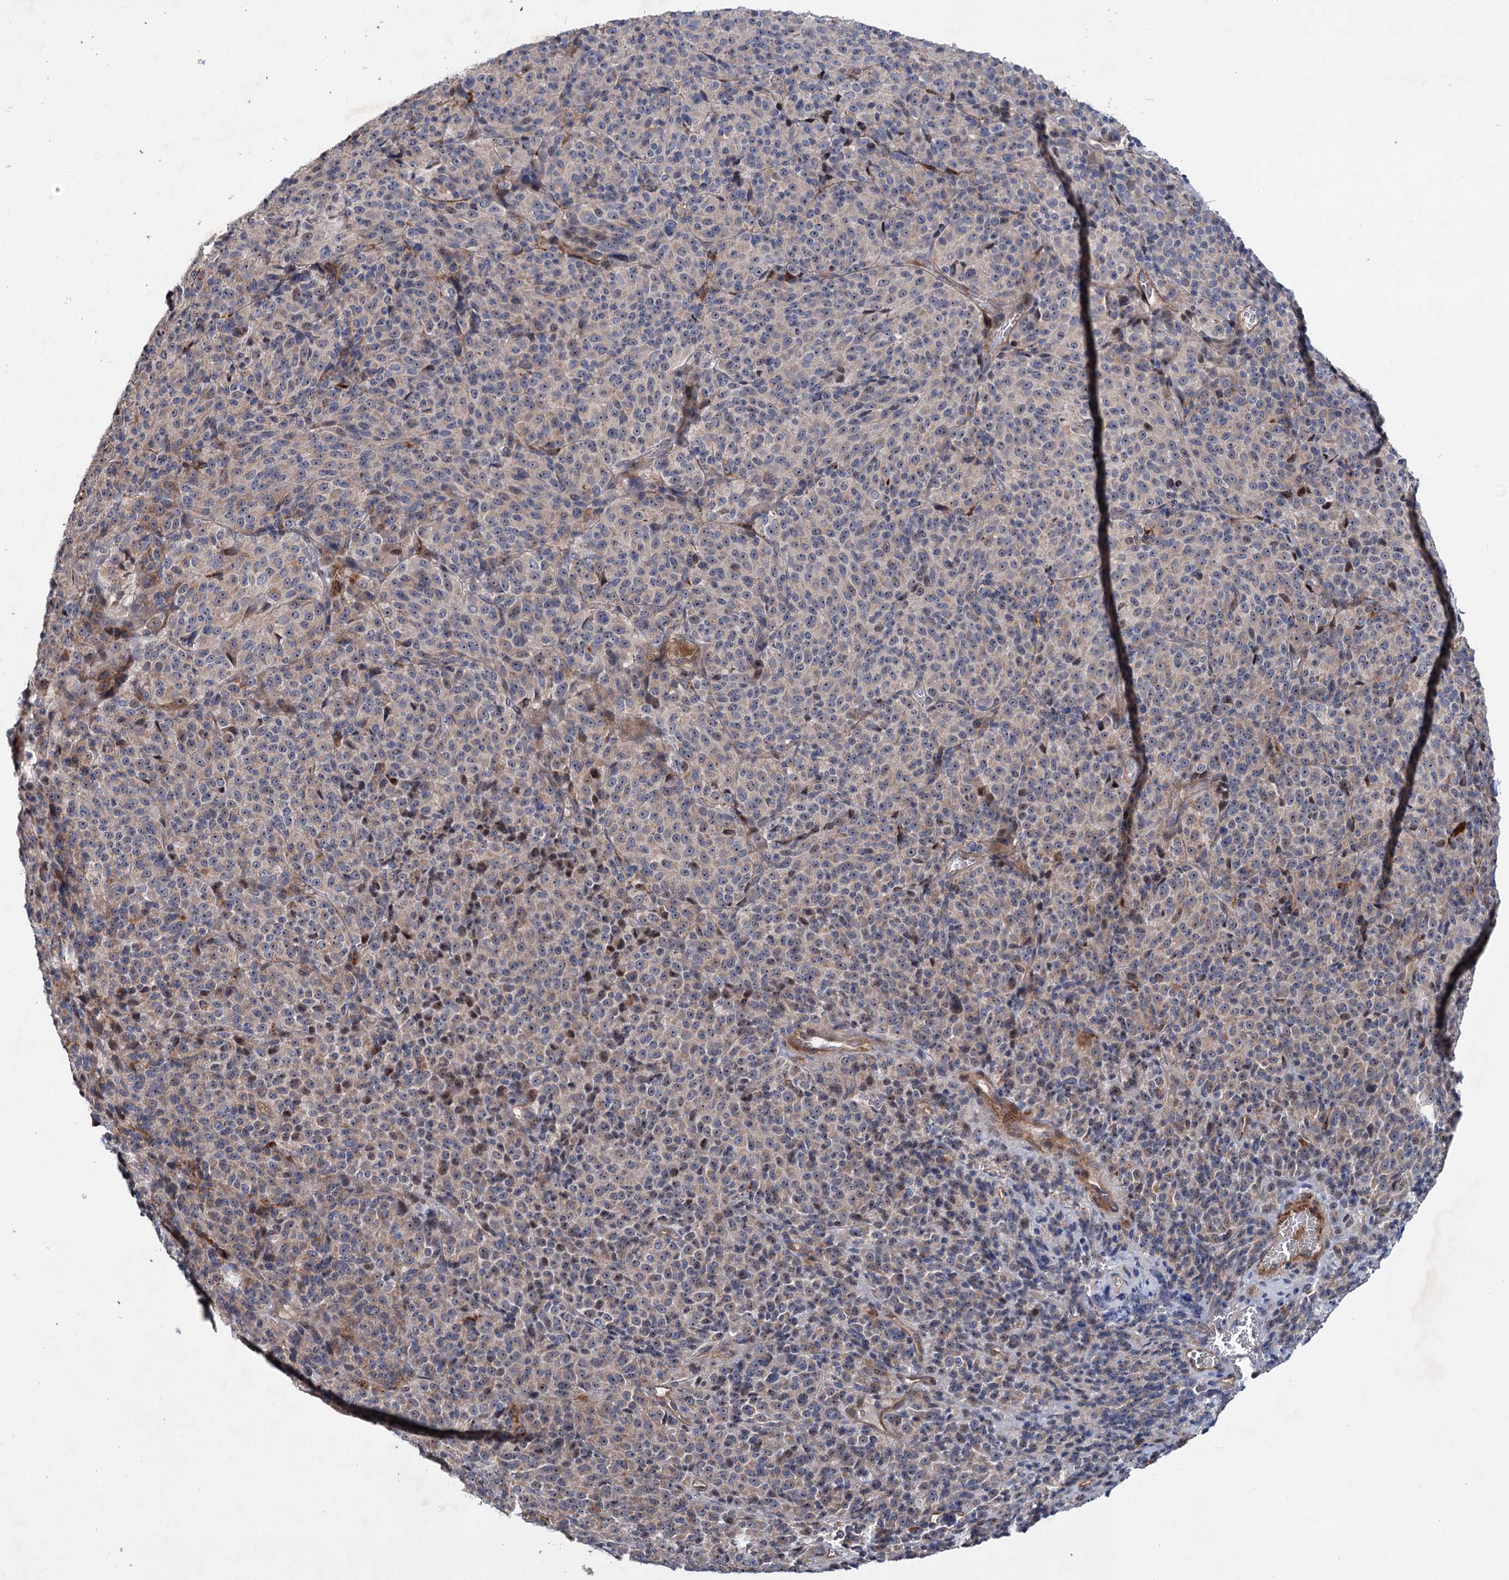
{"staining": {"intensity": "weak", "quantity": "25%-75%", "location": "cytoplasmic/membranous"}, "tissue": "melanoma", "cell_type": "Tumor cells", "image_type": "cancer", "snomed": [{"axis": "morphology", "description": "Malignant melanoma, Metastatic site"}, {"axis": "topography", "description": "Brain"}], "caption": "A low amount of weak cytoplasmic/membranous positivity is present in approximately 25%-75% of tumor cells in malignant melanoma (metastatic site) tissue.", "gene": "PTDSS2", "patient": {"sex": "female", "age": 56}}